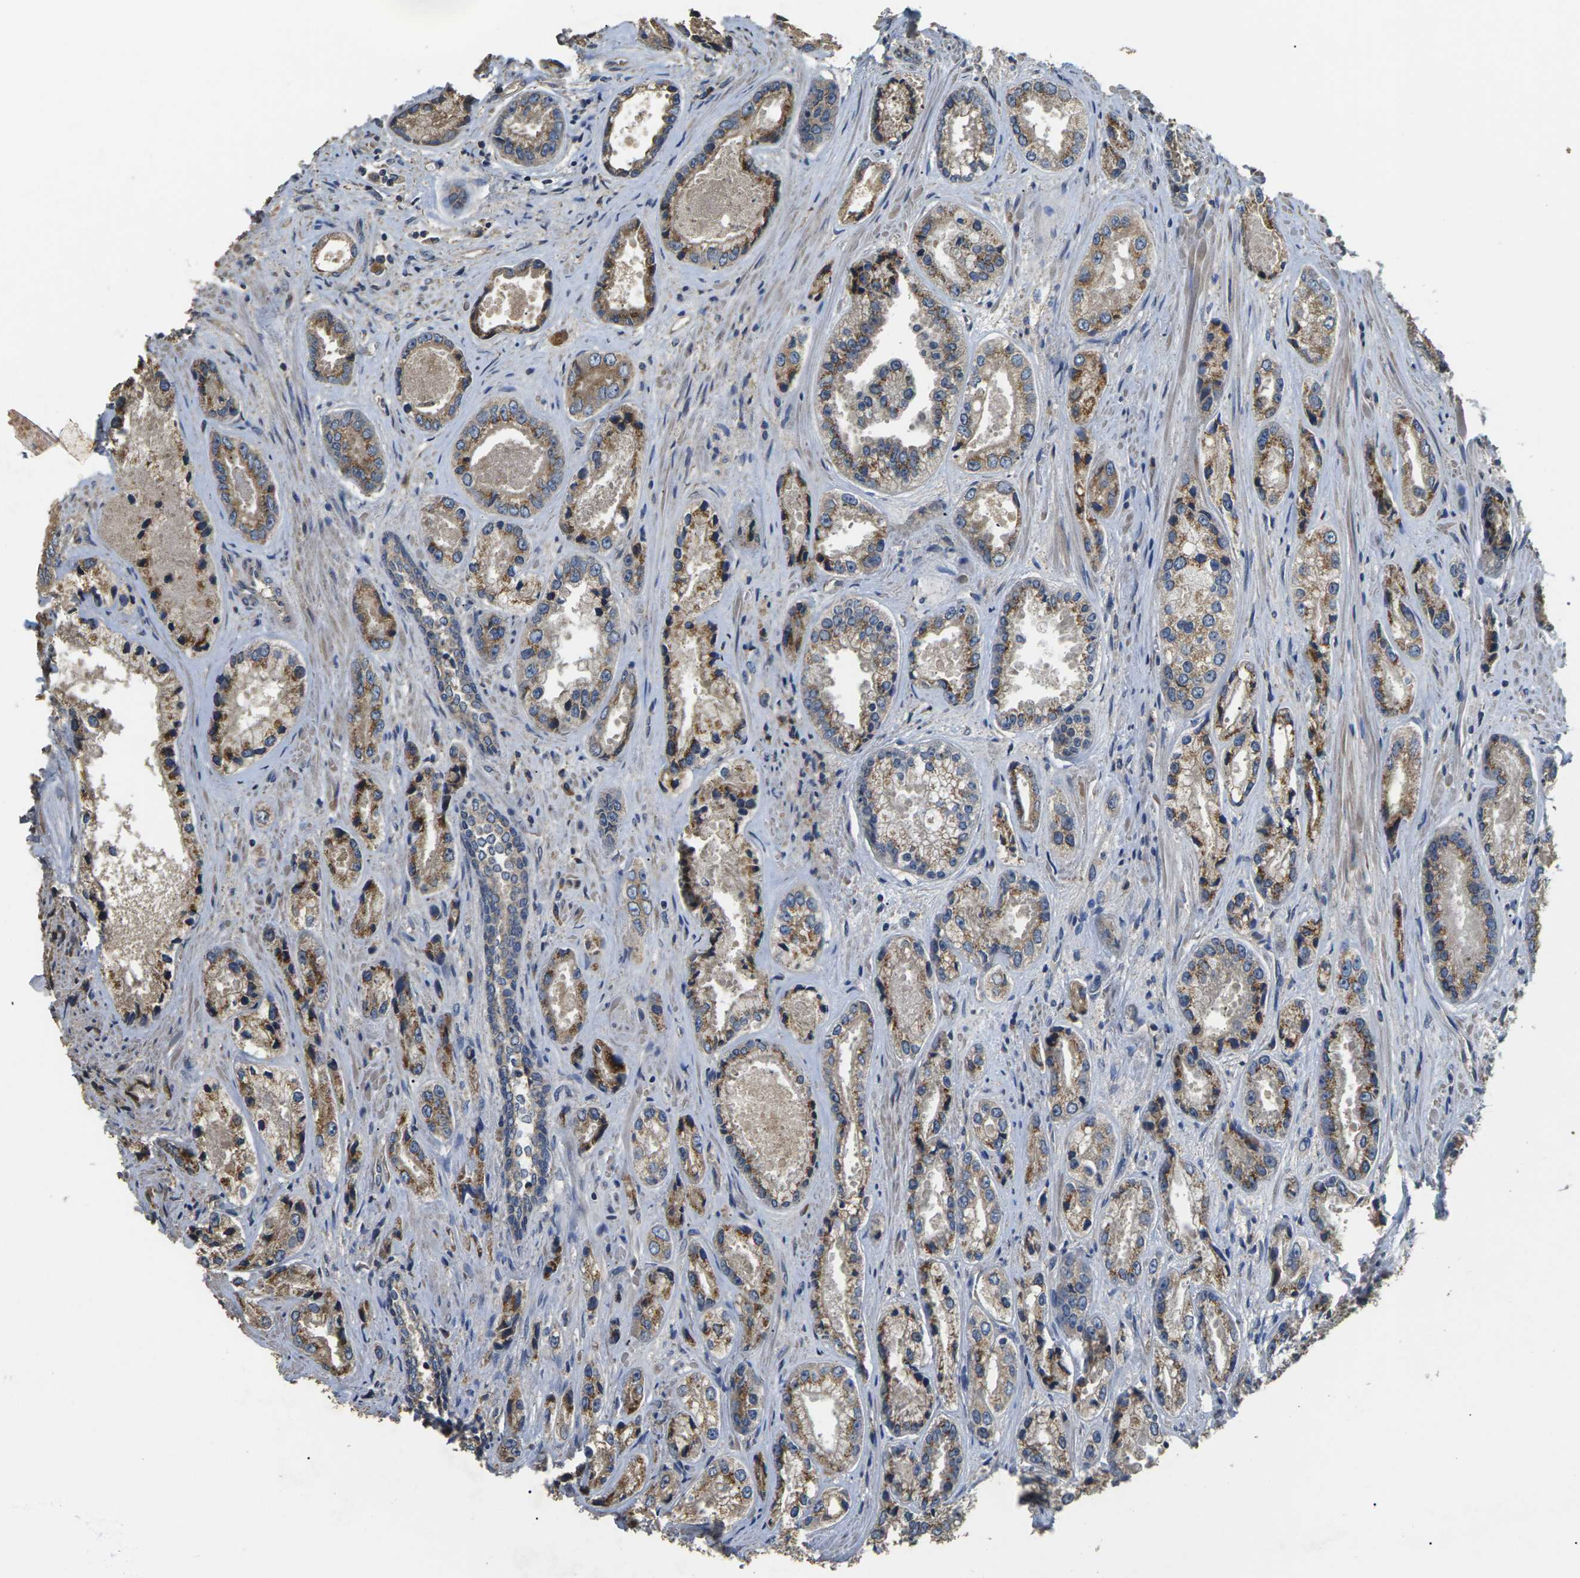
{"staining": {"intensity": "moderate", "quantity": "<25%", "location": "cytoplasmic/membranous"}, "tissue": "prostate cancer", "cell_type": "Tumor cells", "image_type": "cancer", "snomed": [{"axis": "morphology", "description": "Adenocarcinoma, High grade"}, {"axis": "topography", "description": "Prostate"}], "caption": "Protein expression analysis of prostate adenocarcinoma (high-grade) displays moderate cytoplasmic/membranous expression in approximately <25% of tumor cells. (Stains: DAB (3,3'-diaminobenzidine) in brown, nuclei in blue, Microscopy: brightfield microscopy at high magnification).", "gene": "B4GAT1", "patient": {"sex": "male", "age": 61}}